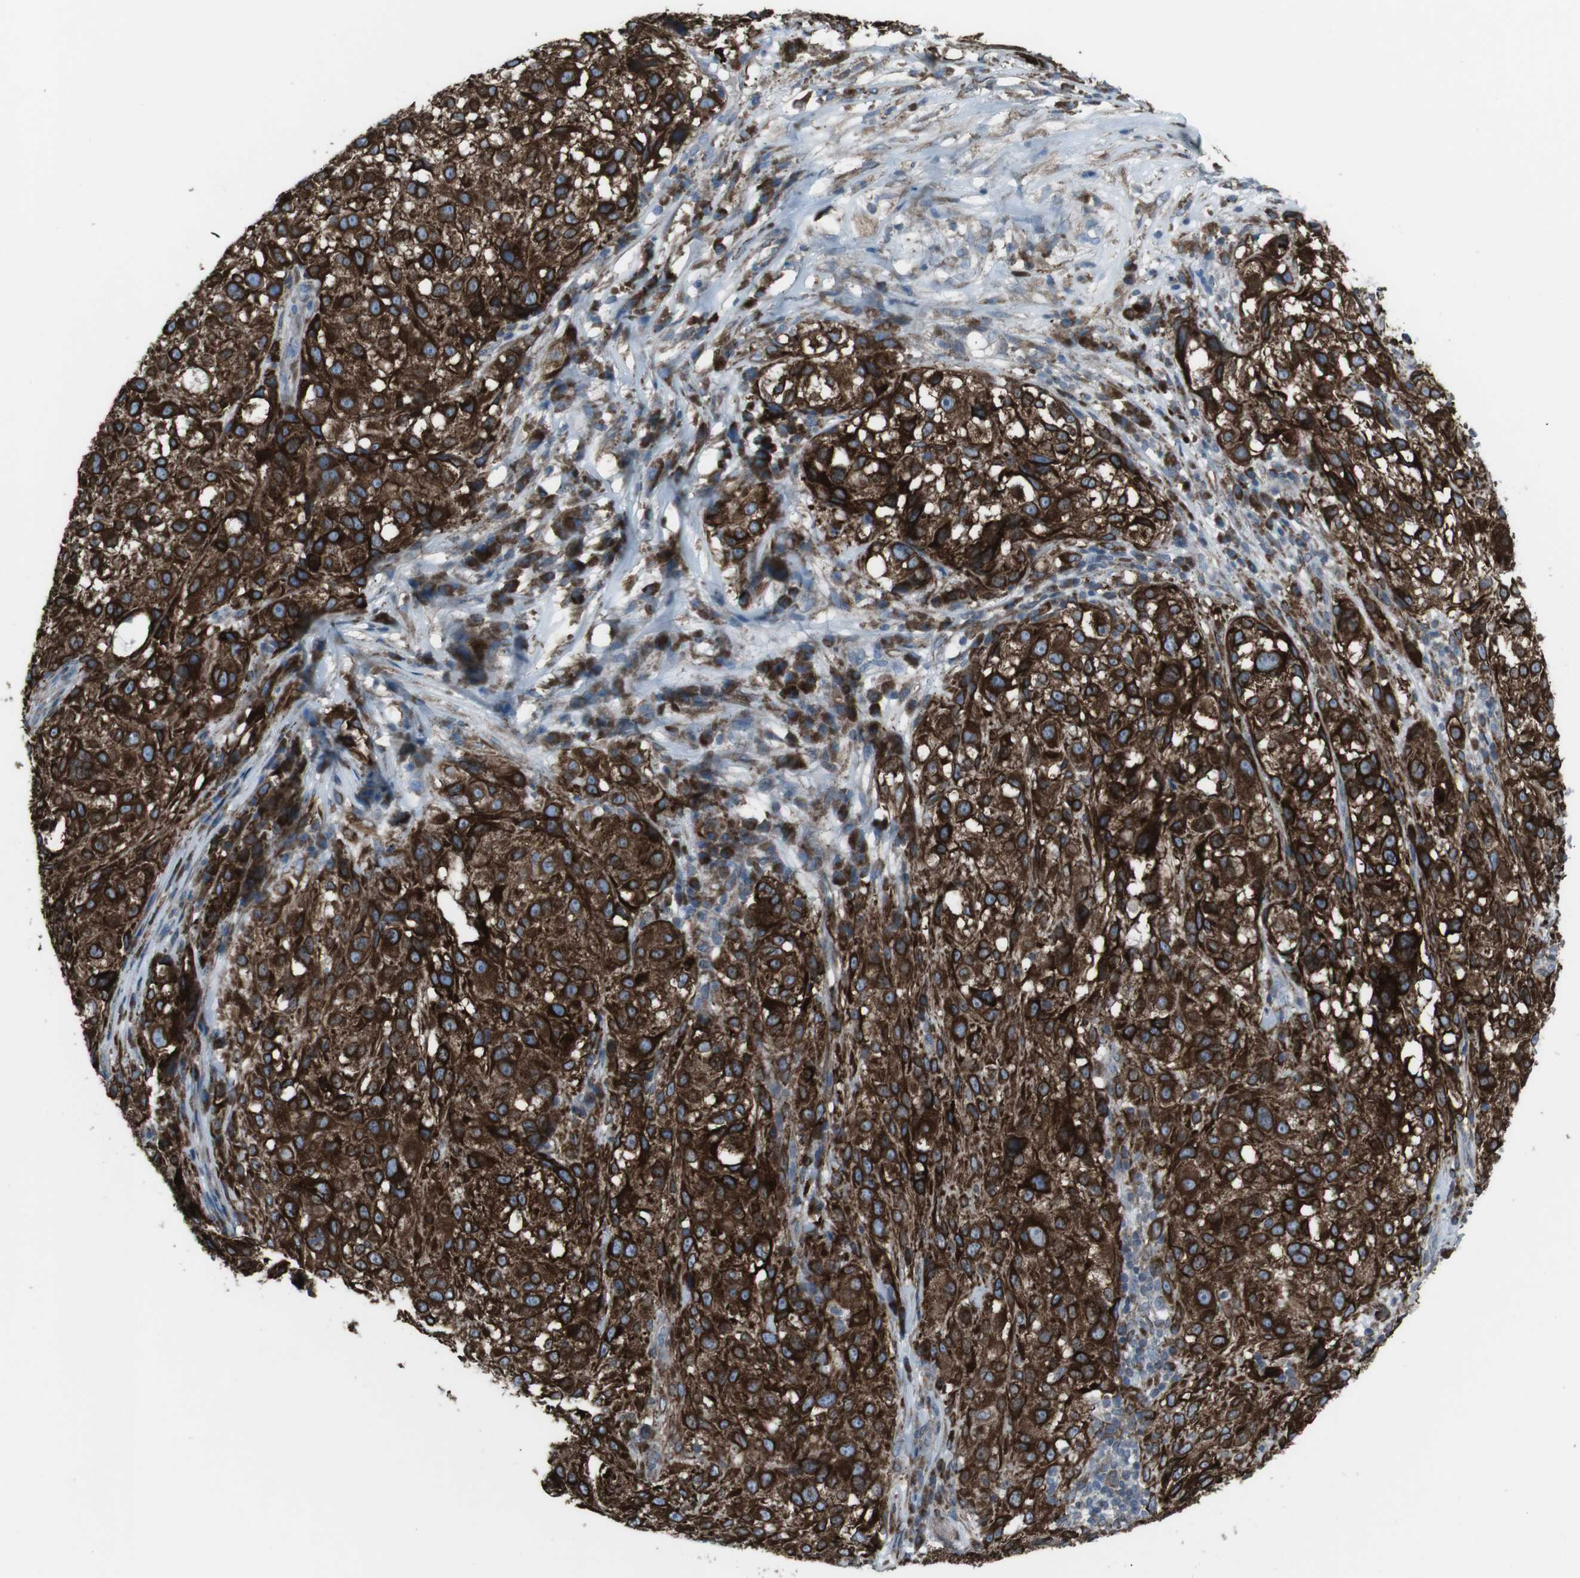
{"staining": {"intensity": "strong", "quantity": ">75%", "location": "cytoplasmic/membranous"}, "tissue": "melanoma", "cell_type": "Tumor cells", "image_type": "cancer", "snomed": [{"axis": "morphology", "description": "Necrosis, NOS"}, {"axis": "morphology", "description": "Malignant melanoma, NOS"}, {"axis": "topography", "description": "Skin"}], "caption": "IHC staining of melanoma, which shows high levels of strong cytoplasmic/membranous positivity in about >75% of tumor cells indicating strong cytoplasmic/membranous protein expression. The staining was performed using DAB (brown) for protein detection and nuclei were counterstained in hematoxylin (blue).", "gene": "LNPK", "patient": {"sex": "female", "age": 87}}